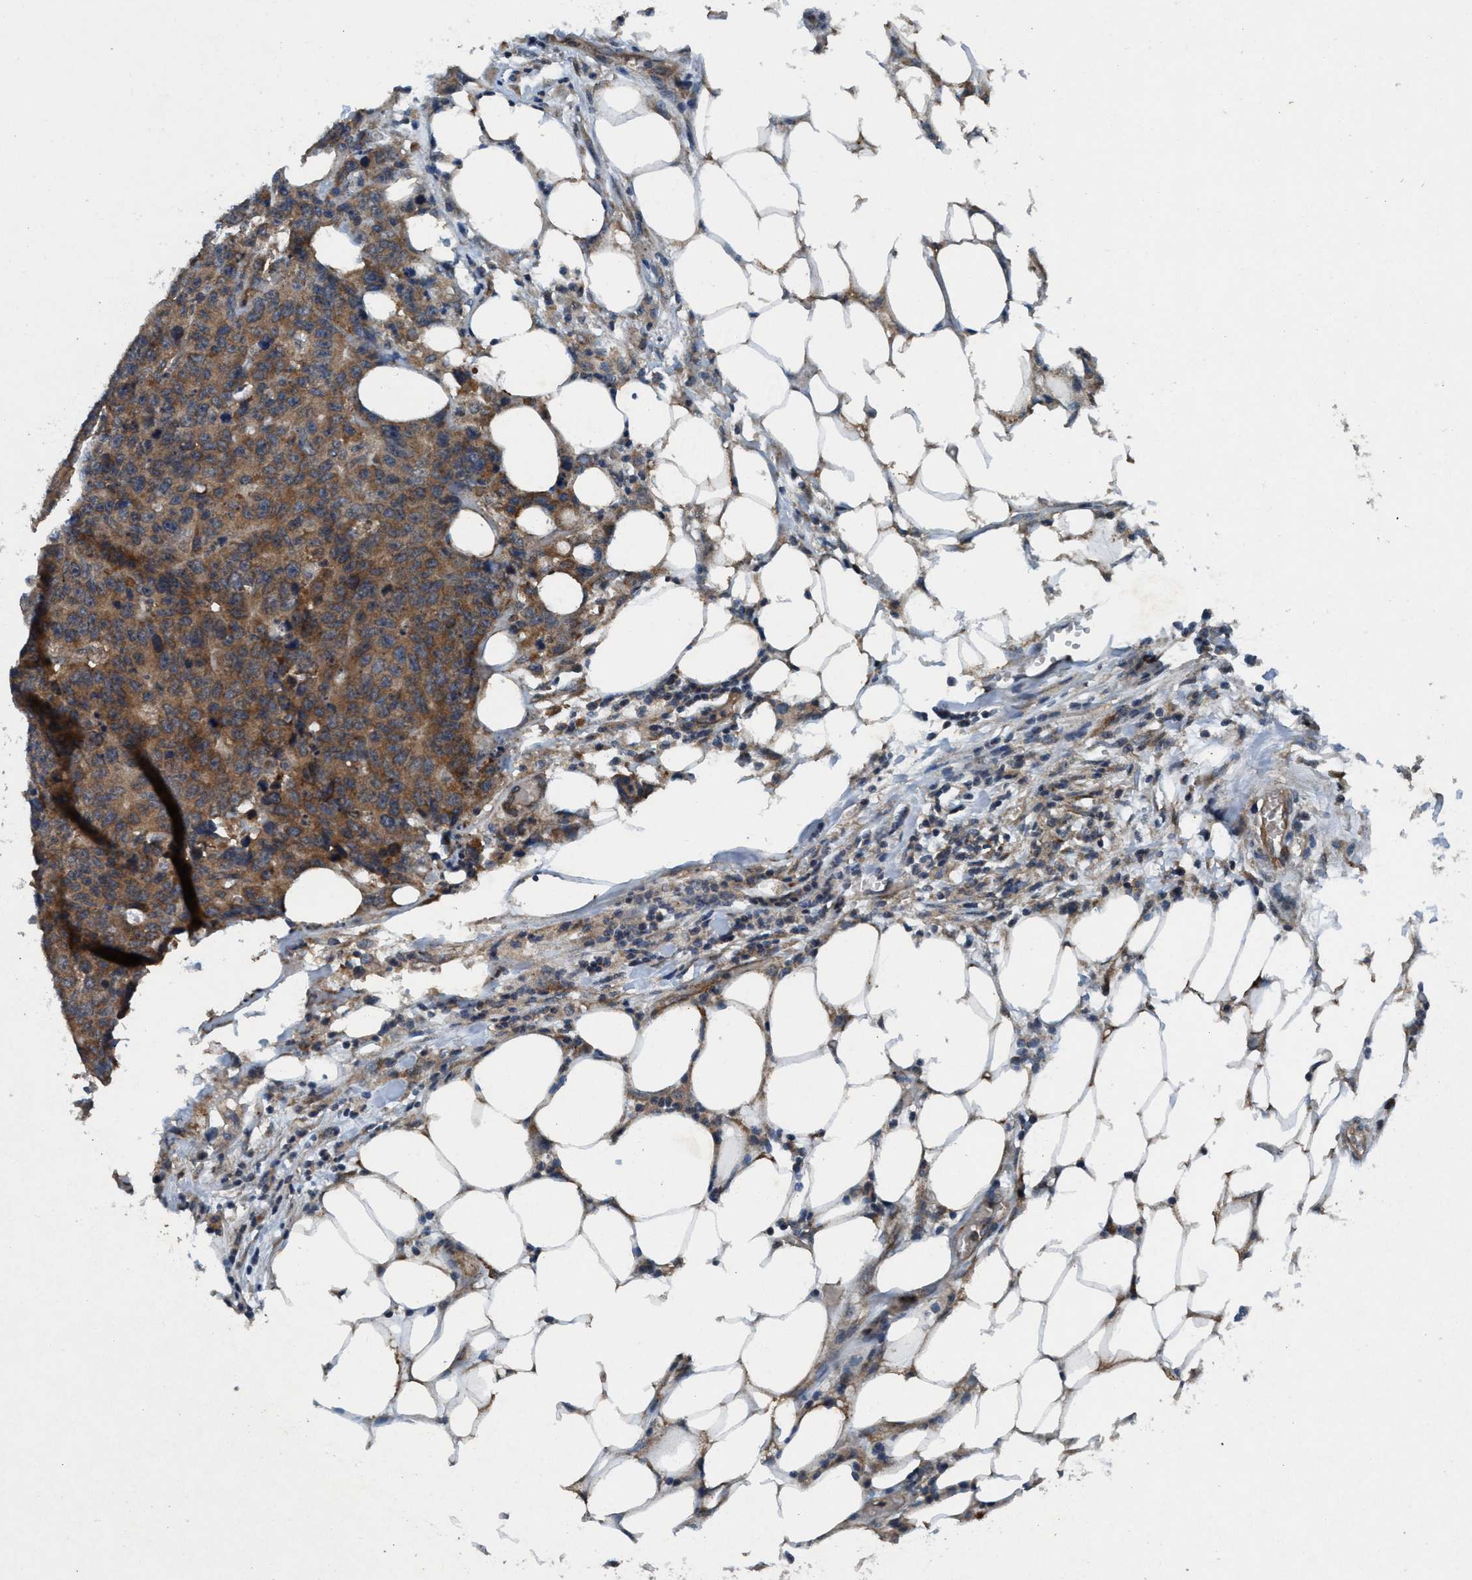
{"staining": {"intensity": "moderate", "quantity": ">75%", "location": "cytoplasmic/membranous"}, "tissue": "colorectal cancer", "cell_type": "Tumor cells", "image_type": "cancer", "snomed": [{"axis": "morphology", "description": "Adenocarcinoma, NOS"}, {"axis": "topography", "description": "Colon"}], "caption": "Moderate cytoplasmic/membranous protein staining is identified in about >75% of tumor cells in colorectal adenocarcinoma.", "gene": "AKT1S1", "patient": {"sex": "female", "age": 86}}